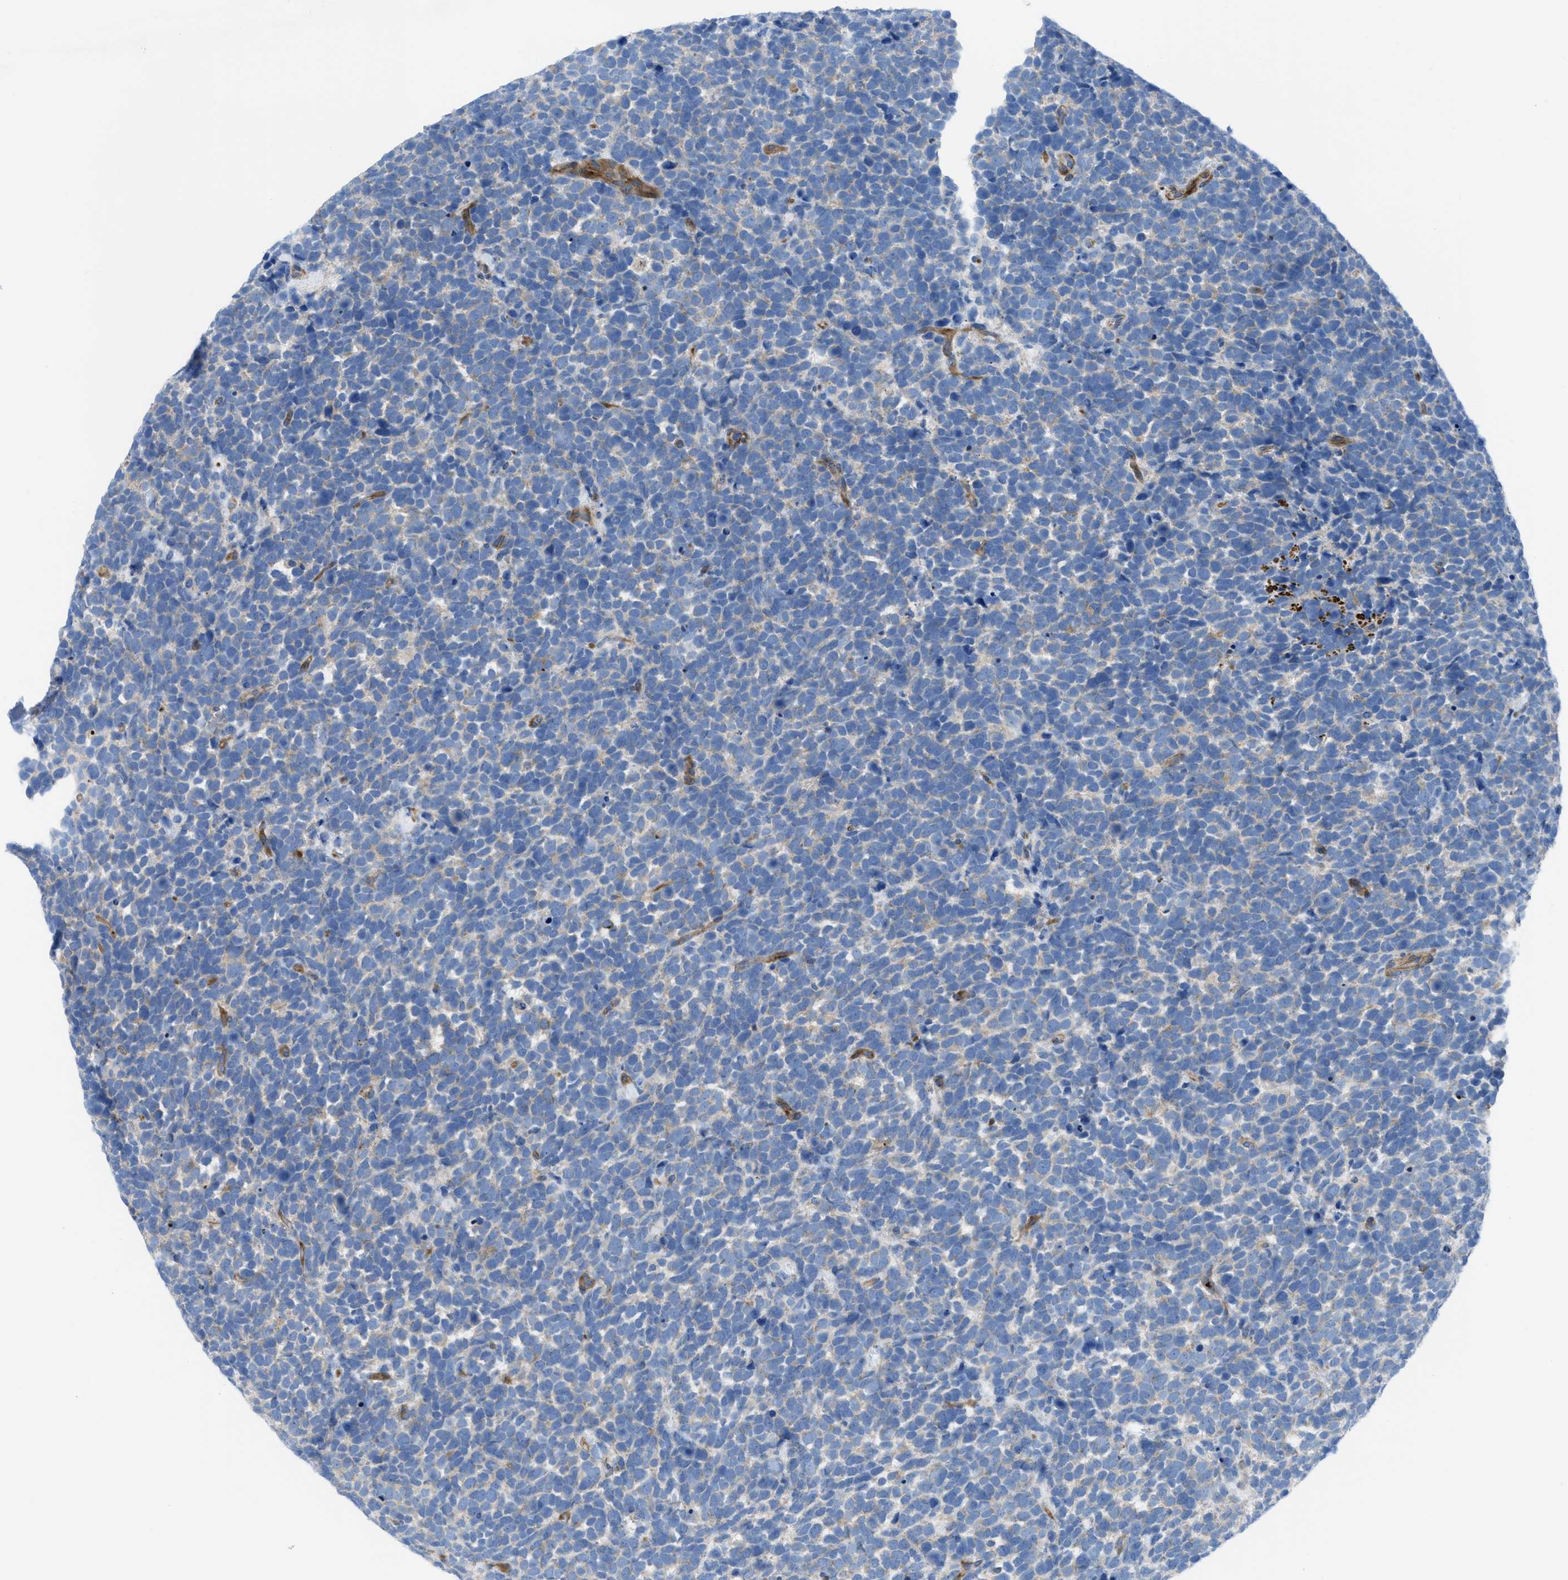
{"staining": {"intensity": "weak", "quantity": "<25%", "location": "cytoplasmic/membranous"}, "tissue": "urothelial cancer", "cell_type": "Tumor cells", "image_type": "cancer", "snomed": [{"axis": "morphology", "description": "Urothelial carcinoma, High grade"}, {"axis": "topography", "description": "Urinary bladder"}], "caption": "Immunohistochemistry image of urothelial cancer stained for a protein (brown), which displays no staining in tumor cells. (DAB IHC visualized using brightfield microscopy, high magnification).", "gene": "KCNH7", "patient": {"sex": "female", "age": 82}}